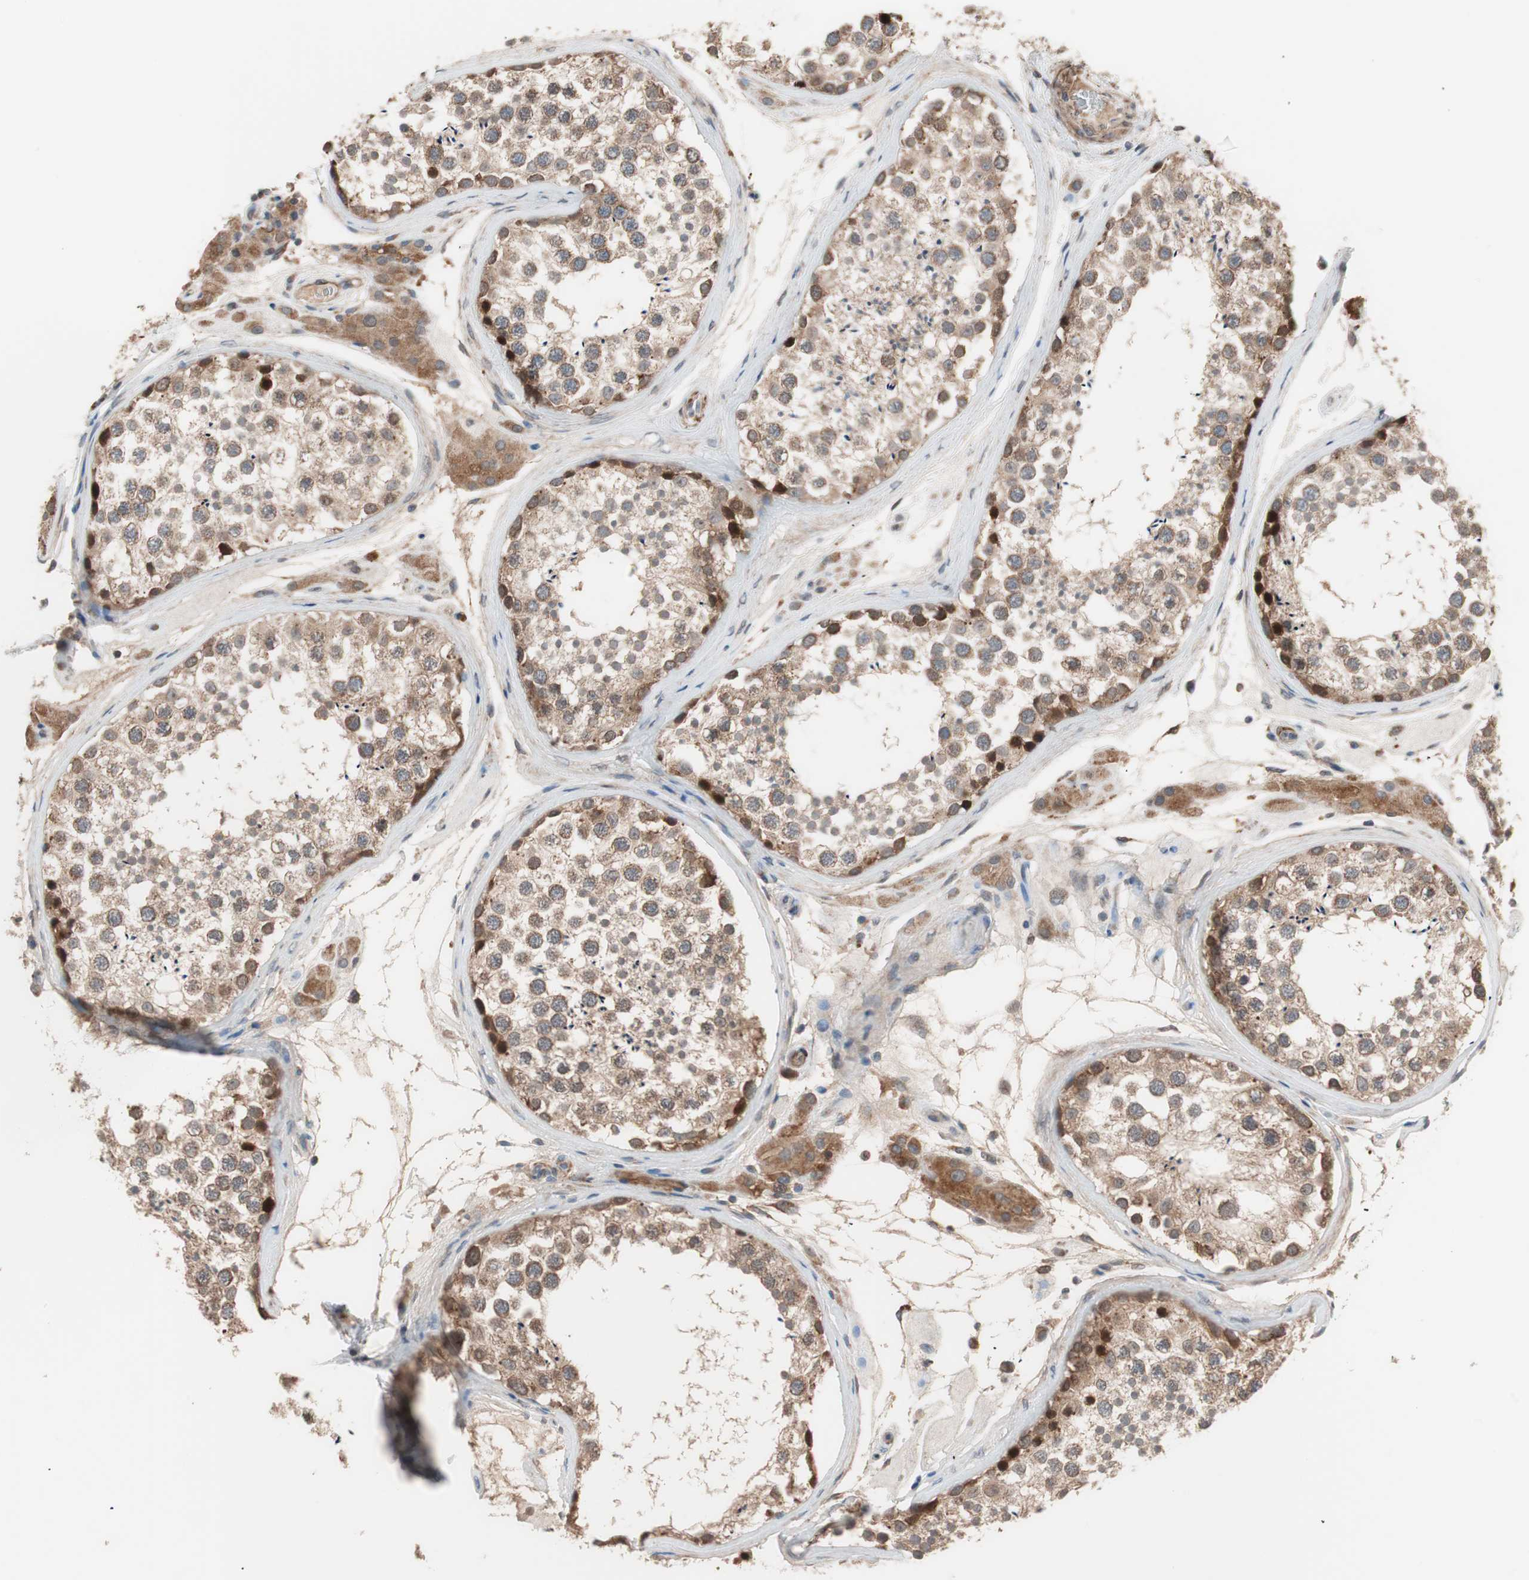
{"staining": {"intensity": "moderate", "quantity": ">75%", "location": "cytoplasmic/membranous"}, "tissue": "testis", "cell_type": "Cells in seminiferous ducts", "image_type": "normal", "snomed": [{"axis": "morphology", "description": "Normal tissue, NOS"}, {"axis": "topography", "description": "Testis"}], "caption": "Immunohistochemical staining of normal testis exhibits moderate cytoplasmic/membranous protein expression in about >75% of cells in seminiferous ducts.", "gene": "HMBS", "patient": {"sex": "male", "age": 46}}